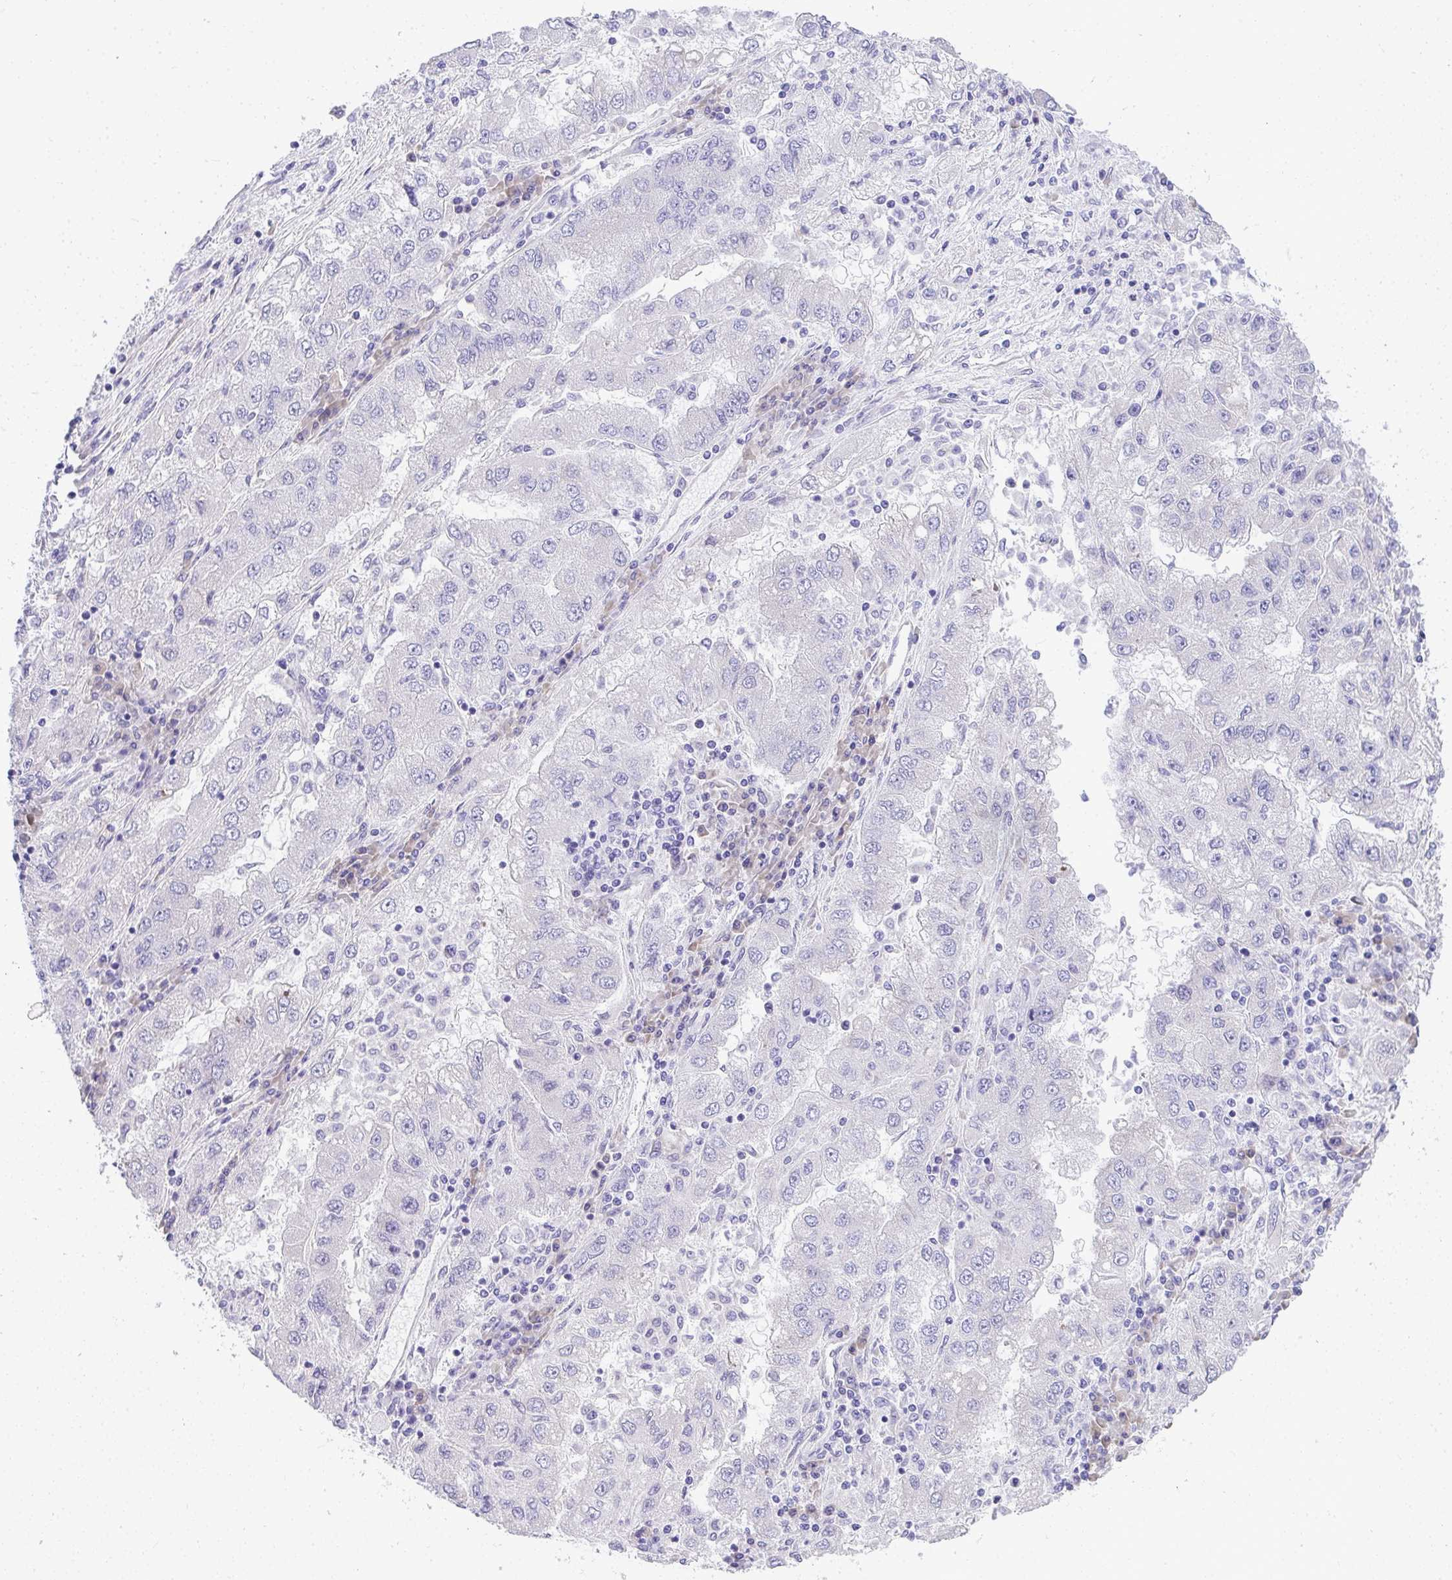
{"staining": {"intensity": "negative", "quantity": "none", "location": "none"}, "tissue": "lung cancer", "cell_type": "Tumor cells", "image_type": "cancer", "snomed": [{"axis": "morphology", "description": "Adenocarcinoma, NOS"}, {"axis": "morphology", "description": "Adenocarcinoma primary or metastatic"}, {"axis": "topography", "description": "Lung"}], "caption": "Immunohistochemical staining of human lung cancer (adenocarcinoma primary or metastatic) shows no significant expression in tumor cells.", "gene": "ADRA2C", "patient": {"sex": "male", "age": 74}}